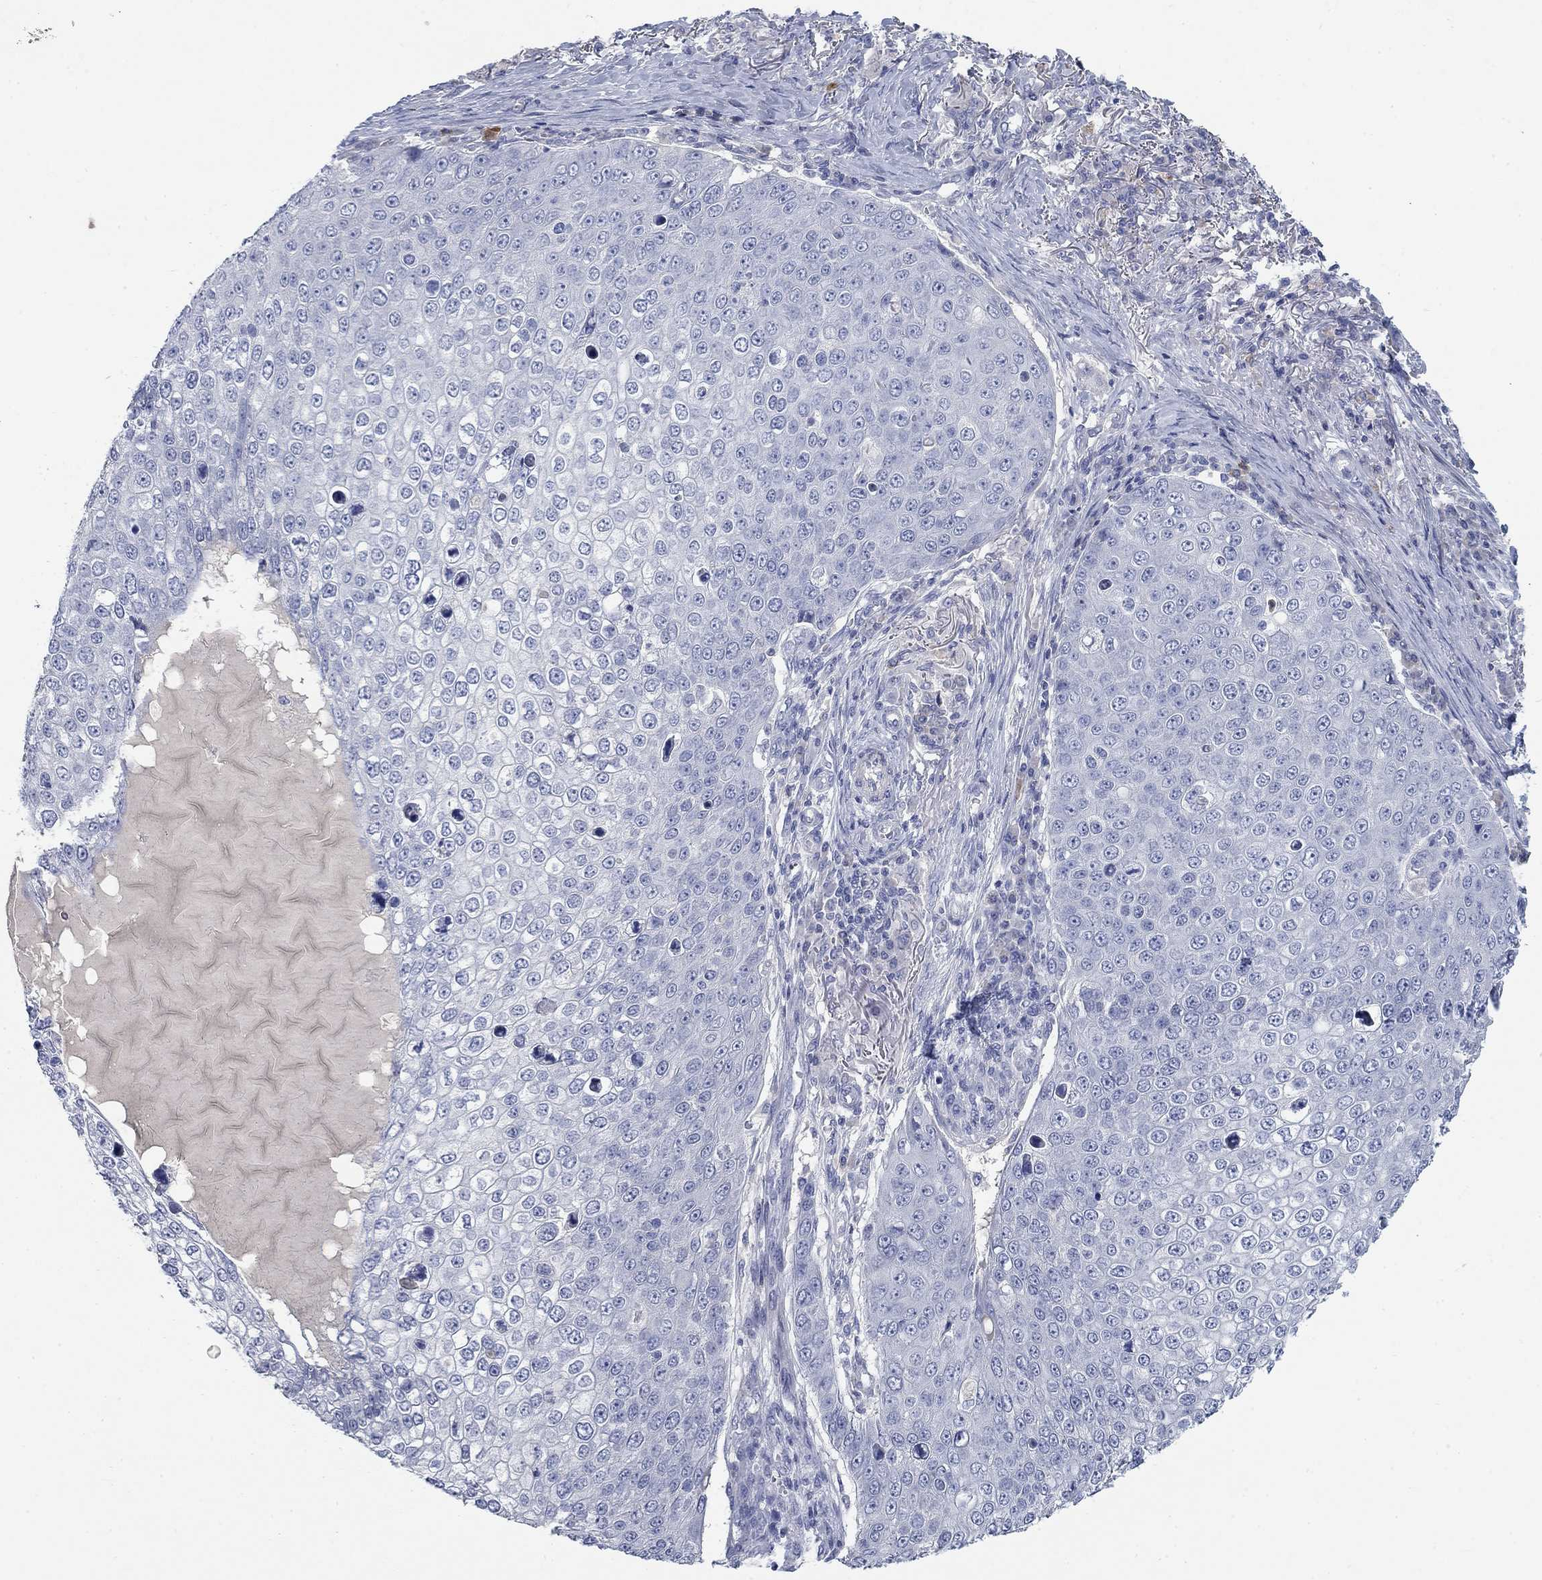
{"staining": {"intensity": "negative", "quantity": "none", "location": "none"}, "tissue": "skin cancer", "cell_type": "Tumor cells", "image_type": "cancer", "snomed": [{"axis": "morphology", "description": "Squamous cell carcinoma, NOS"}, {"axis": "topography", "description": "Skin"}], "caption": "DAB (3,3'-diaminobenzidine) immunohistochemical staining of skin cancer reveals no significant expression in tumor cells.", "gene": "TMEM249", "patient": {"sex": "male", "age": 71}}